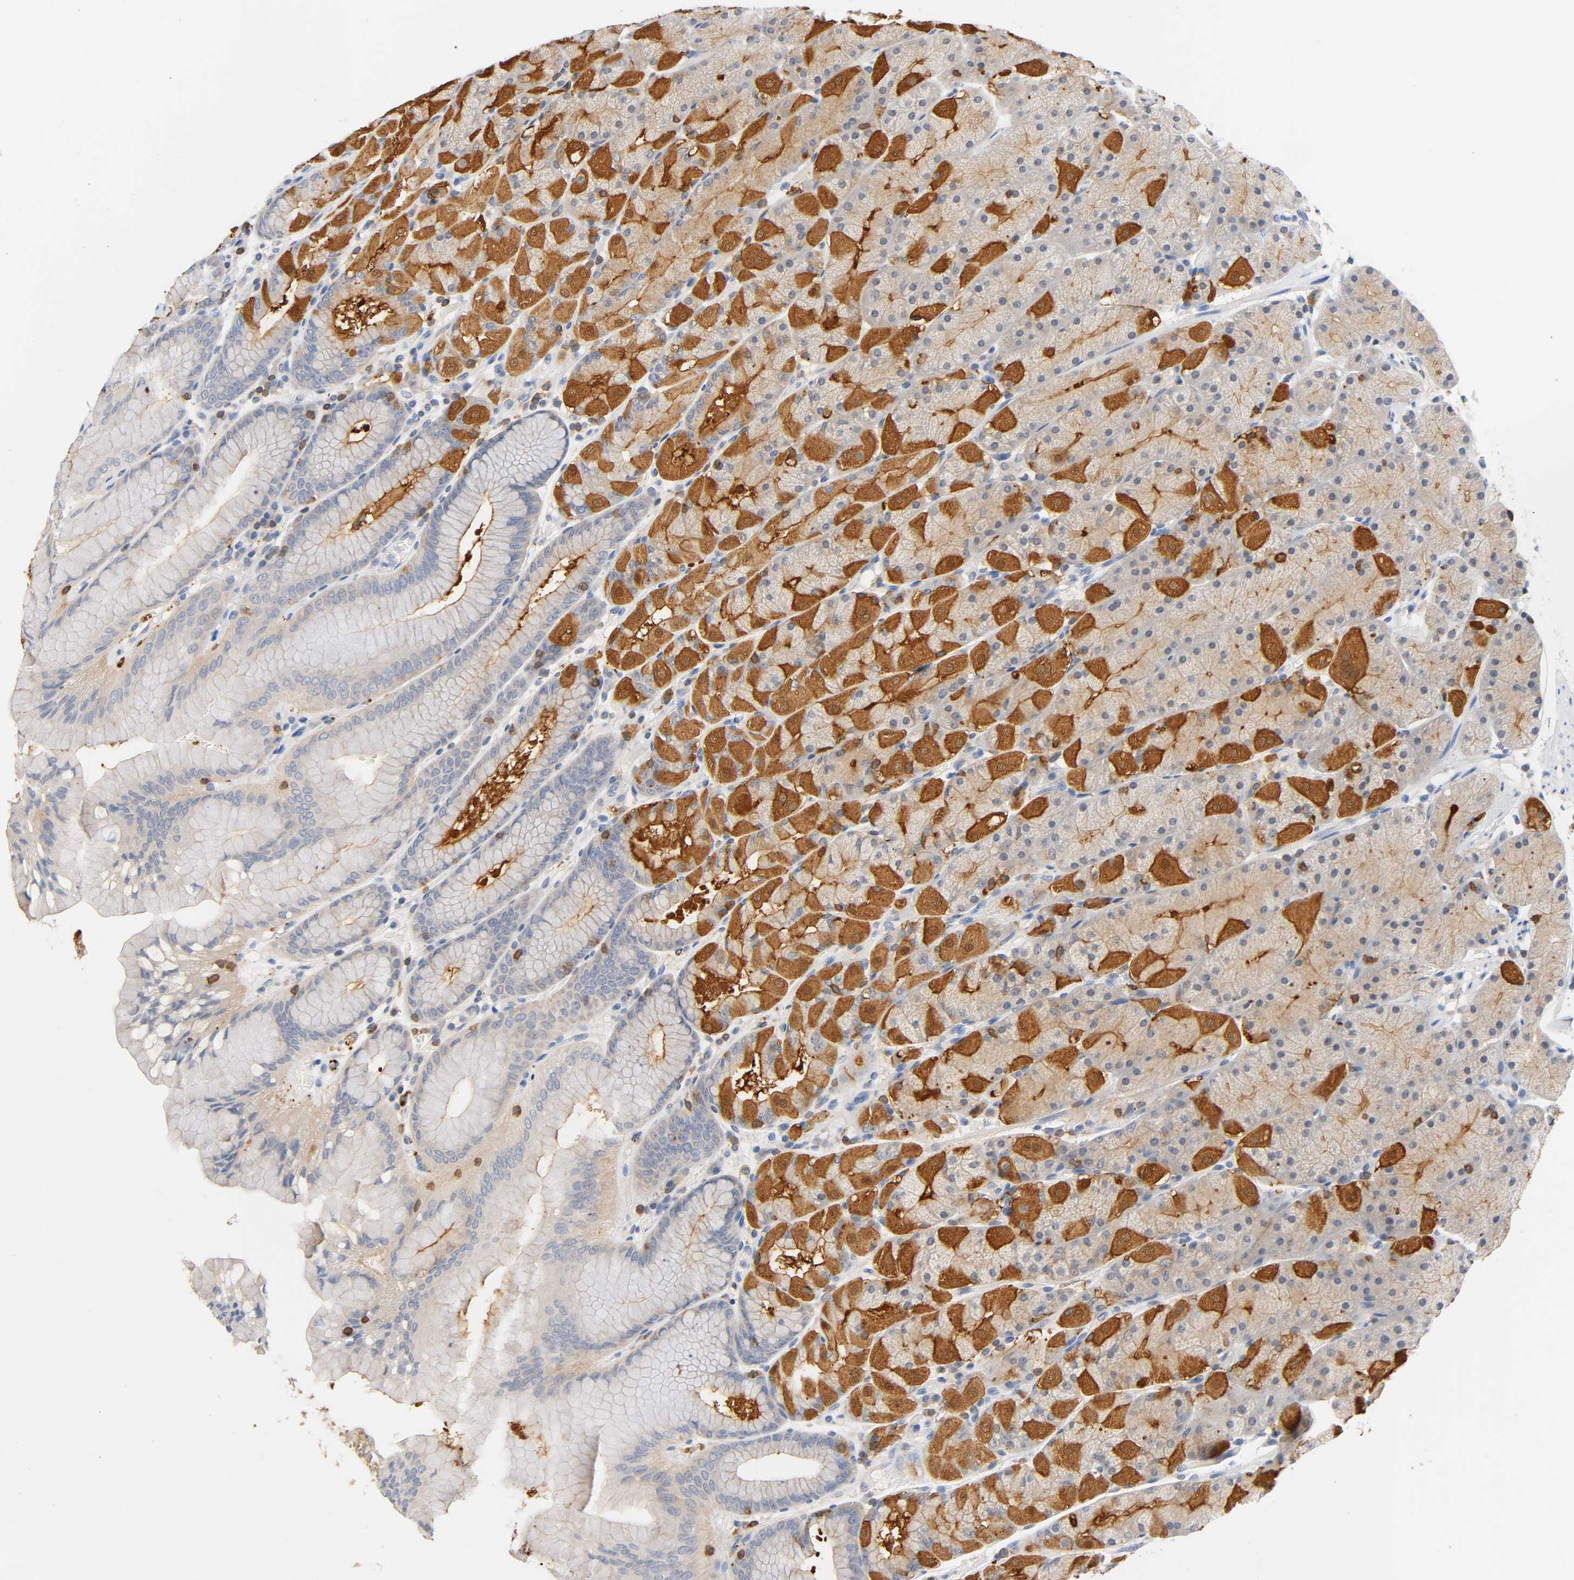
{"staining": {"intensity": "strong", "quantity": "25%-75%", "location": "cytoplasmic/membranous"}, "tissue": "stomach", "cell_type": "Glandular cells", "image_type": "normal", "snomed": [{"axis": "morphology", "description": "Normal tissue, NOS"}, {"axis": "topography", "description": "Stomach, upper"}, {"axis": "topography", "description": "Stomach"}], "caption": "Immunohistochemistry (IHC) micrograph of unremarkable stomach: human stomach stained using immunohistochemistry (IHC) exhibits high levels of strong protein expression localized specifically in the cytoplasmic/membranous of glandular cells, appearing as a cytoplasmic/membranous brown color.", "gene": "UCKL1", "patient": {"sex": "male", "age": 76}}